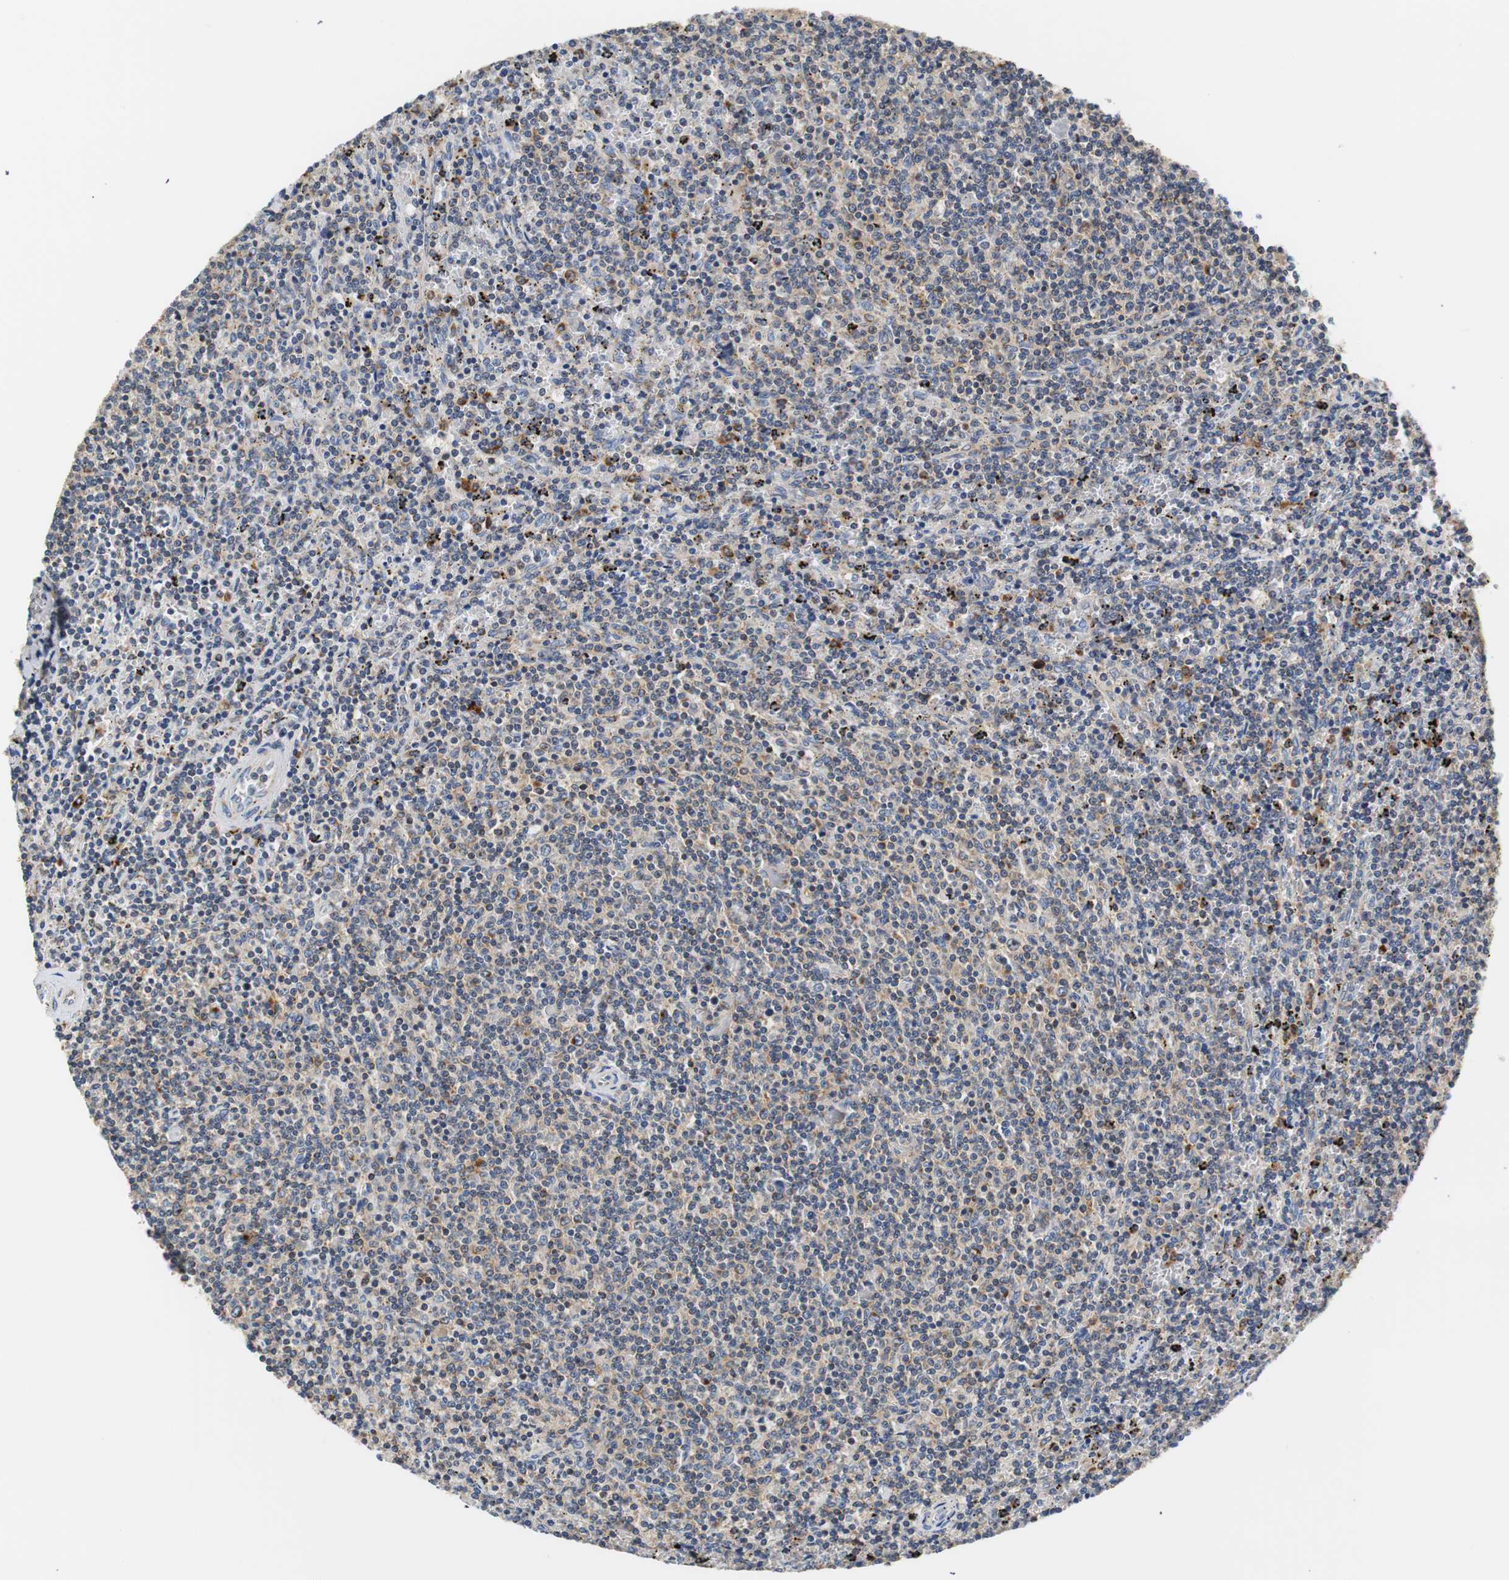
{"staining": {"intensity": "weak", "quantity": "25%-75%", "location": "cytoplasmic/membranous"}, "tissue": "lymphoma", "cell_type": "Tumor cells", "image_type": "cancer", "snomed": [{"axis": "morphology", "description": "Malignant lymphoma, non-Hodgkin's type, Low grade"}, {"axis": "topography", "description": "Spleen"}], "caption": "Human lymphoma stained with a brown dye exhibits weak cytoplasmic/membranous positive staining in about 25%-75% of tumor cells.", "gene": "VAMP8", "patient": {"sex": "female", "age": 50}}